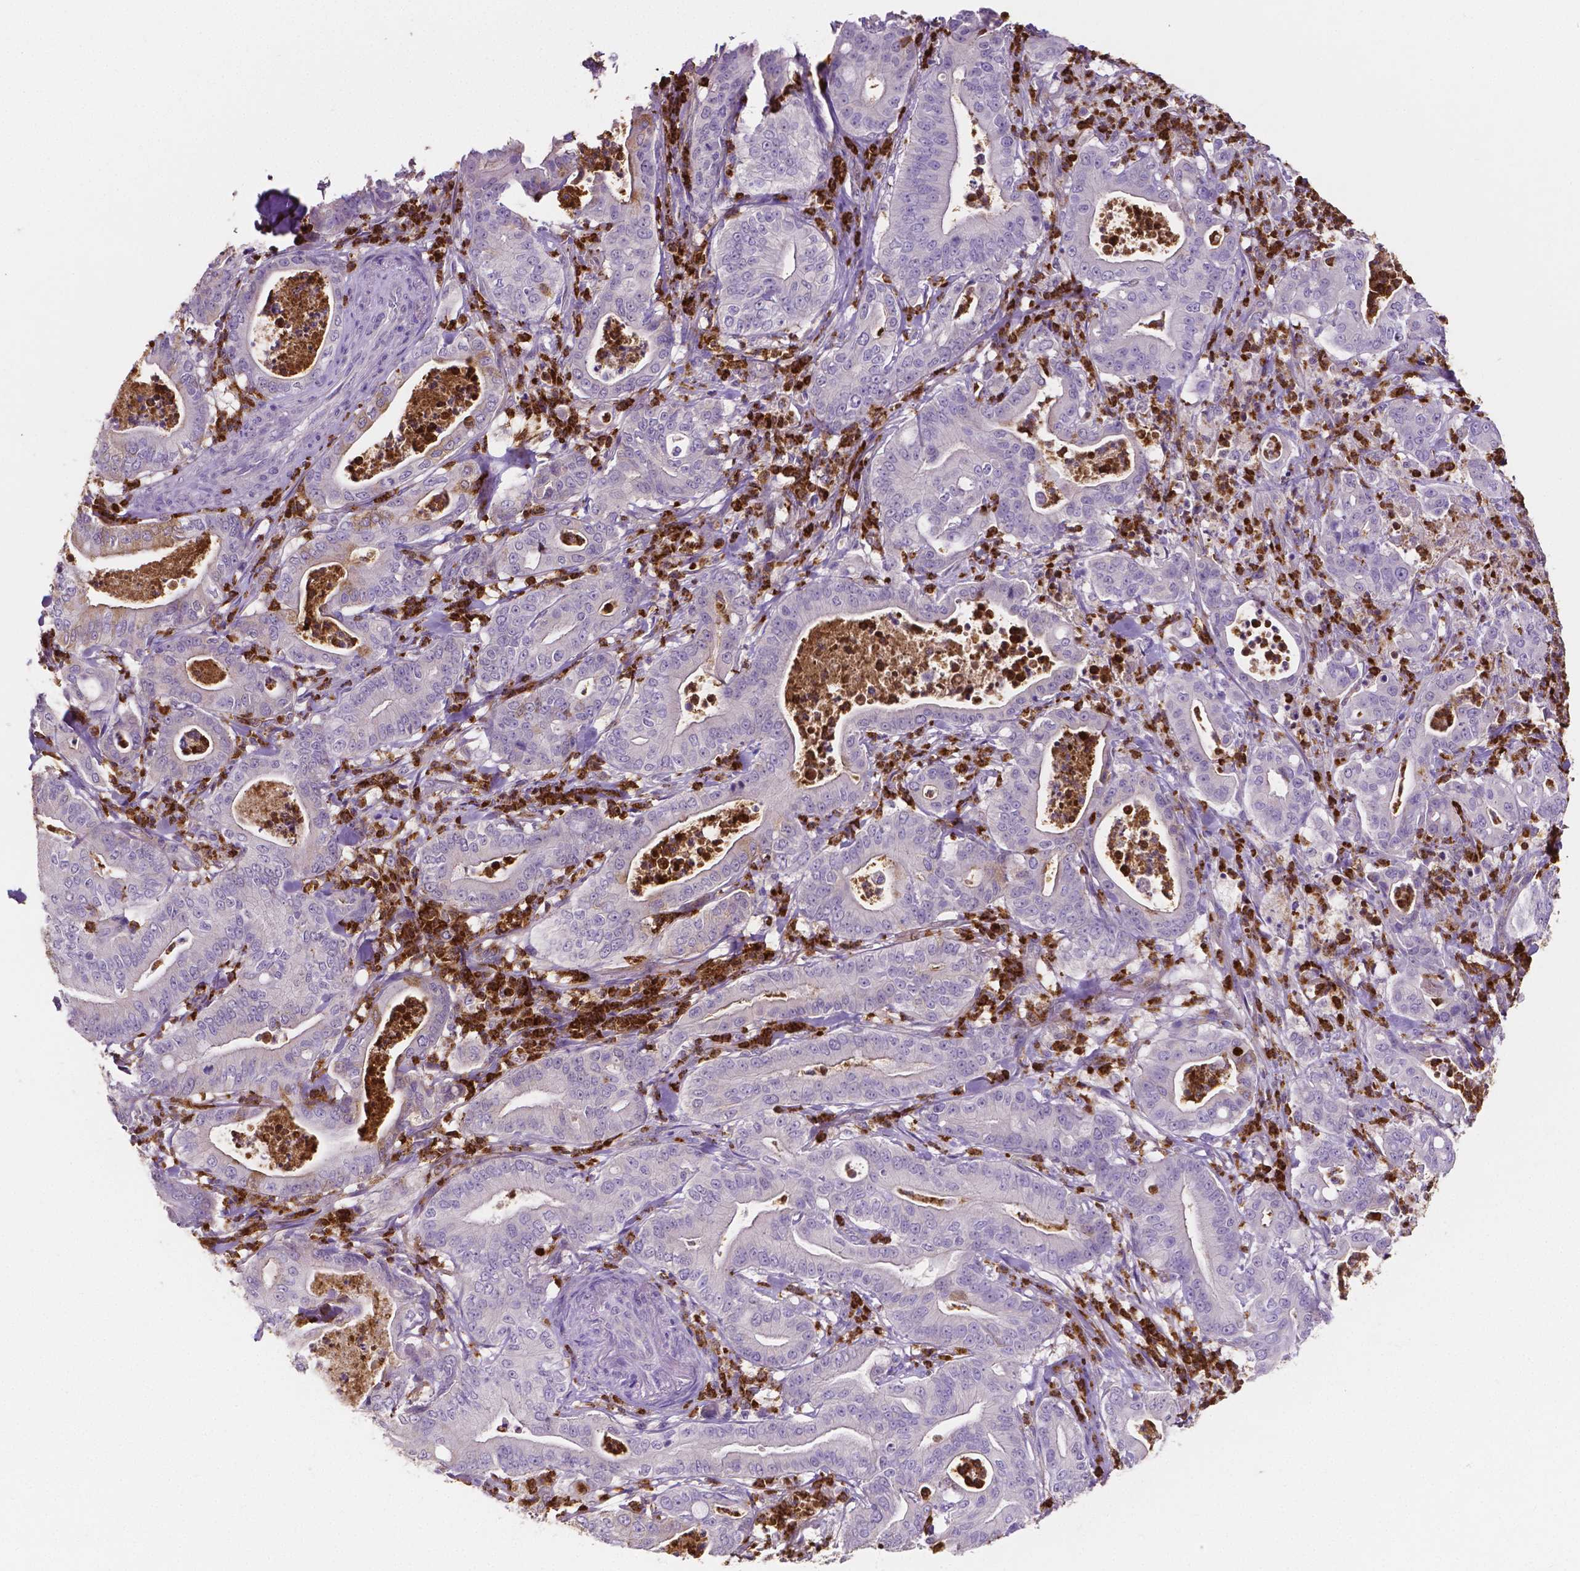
{"staining": {"intensity": "negative", "quantity": "none", "location": "none"}, "tissue": "pancreatic cancer", "cell_type": "Tumor cells", "image_type": "cancer", "snomed": [{"axis": "morphology", "description": "Adenocarcinoma, NOS"}, {"axis": "topography", "description": "Pancreas"}], "caption": "The micrograph reveals no significant positivity in tumor cells of pancreatic cancer (adenocarcinoma). (DAB (3,3'-diaminobenzidine) immunohistochemistry (IHC) with hematoxylin counter stain).", "gene": "MMP9", "patient": {"sex": "male", "age": 71}}